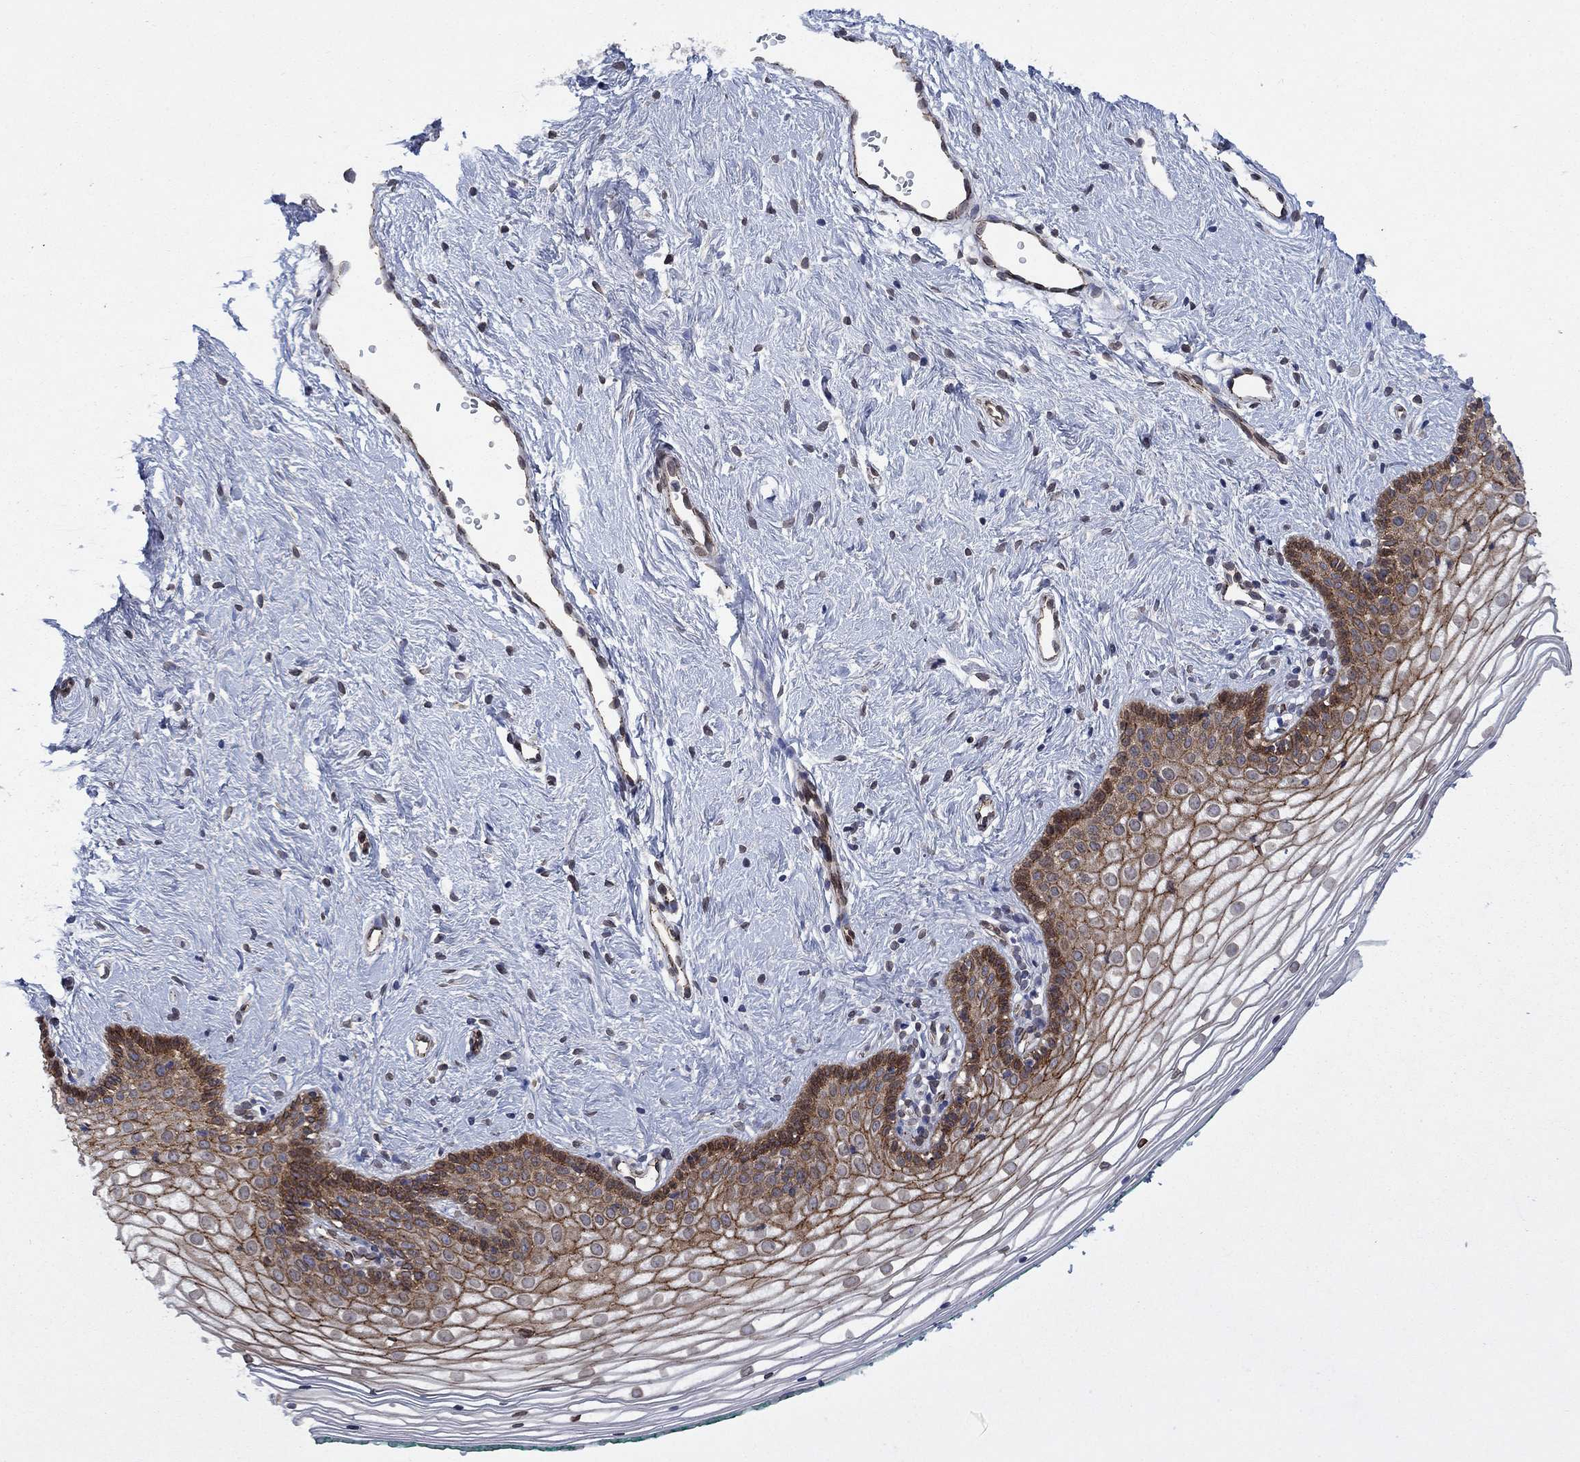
{"staining": {"intensity": "moderate", "quantity": ">75%", "location": "cytoplasmic/membranous"}, "tissue": "vagina", "cell_type": "Squamous epithelial cells", "image_type": "normal", "snomed": [{"axis": "morphology", "description": "Normal tissue, NOS"}, {"axis": "topography", "description": "Vagina"}], "caption": "Vagina was stained to show a protein in brown. There is medium levels of moderate cytoplasmic/membranous staining in about >75% of squamous epithelial cells. The staining was performed using DAB, with brown indicating positive protein expression. Nuclei are stained blue with hematoxylin.", "gene": "EMC9", "patient": {"sex": "female", "age": 36}}